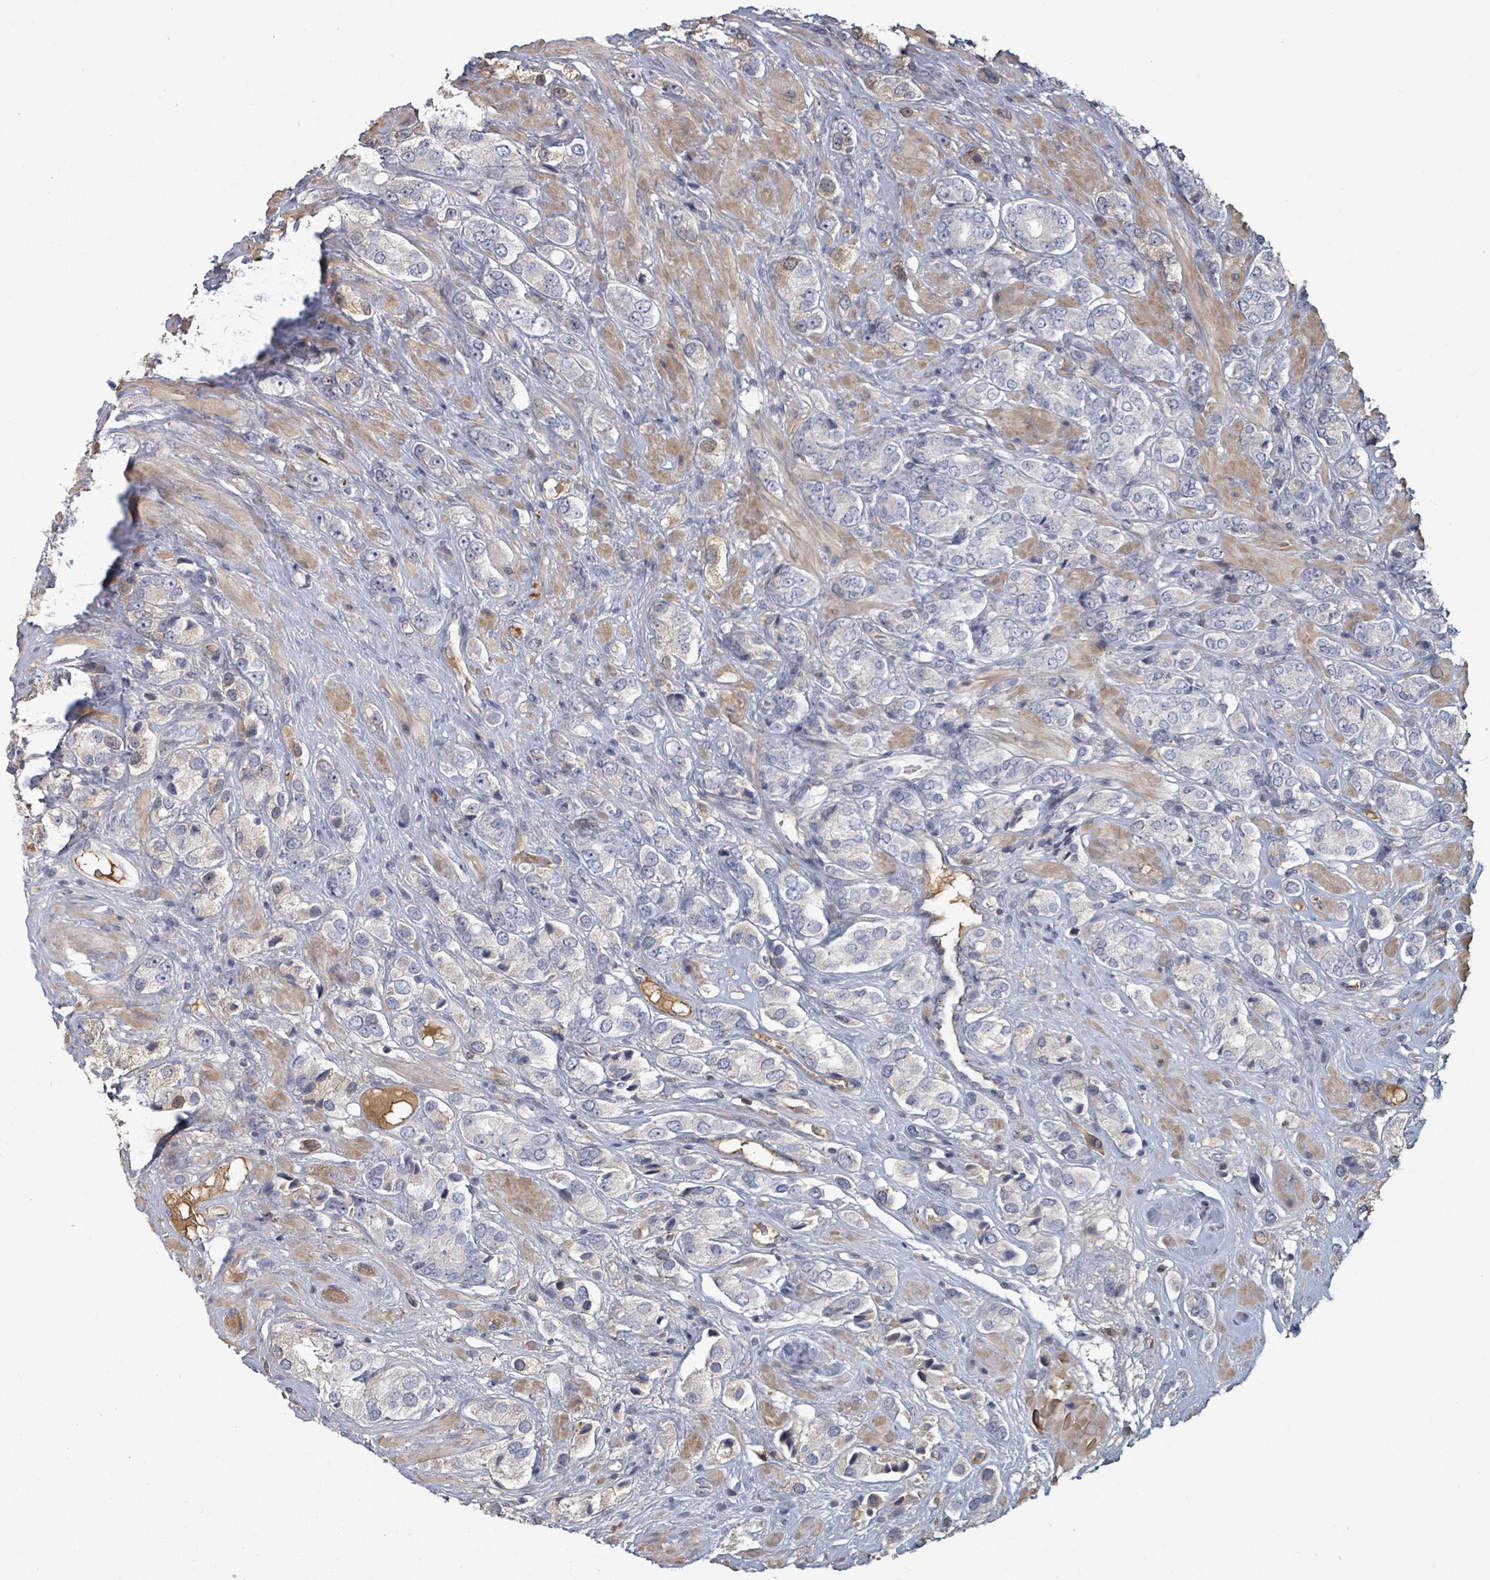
{"staining": {"intensity": "moderate", "quantity": "<25%", "location": "cytoplasmic/membranous"}, "tissue": "prostate cancer", "cell_type": "Tumor cells", "image_type": "cancer", "snomed": [{"axis": "morphology", "description": "Adenocarcinoma, High grade"}, {"axis": "topography", "description": "Prostate and seminal vesicle, NOS"}], "caption": "High-grade adenocarcinoma (prostate) was stained to show a protein in brown. There is low levels of moderate cytoplasmic/membranous expression in about <25% of tumor cells.", "gene": "GABBR1", "patient": {"sex": "male", "age": 64}}